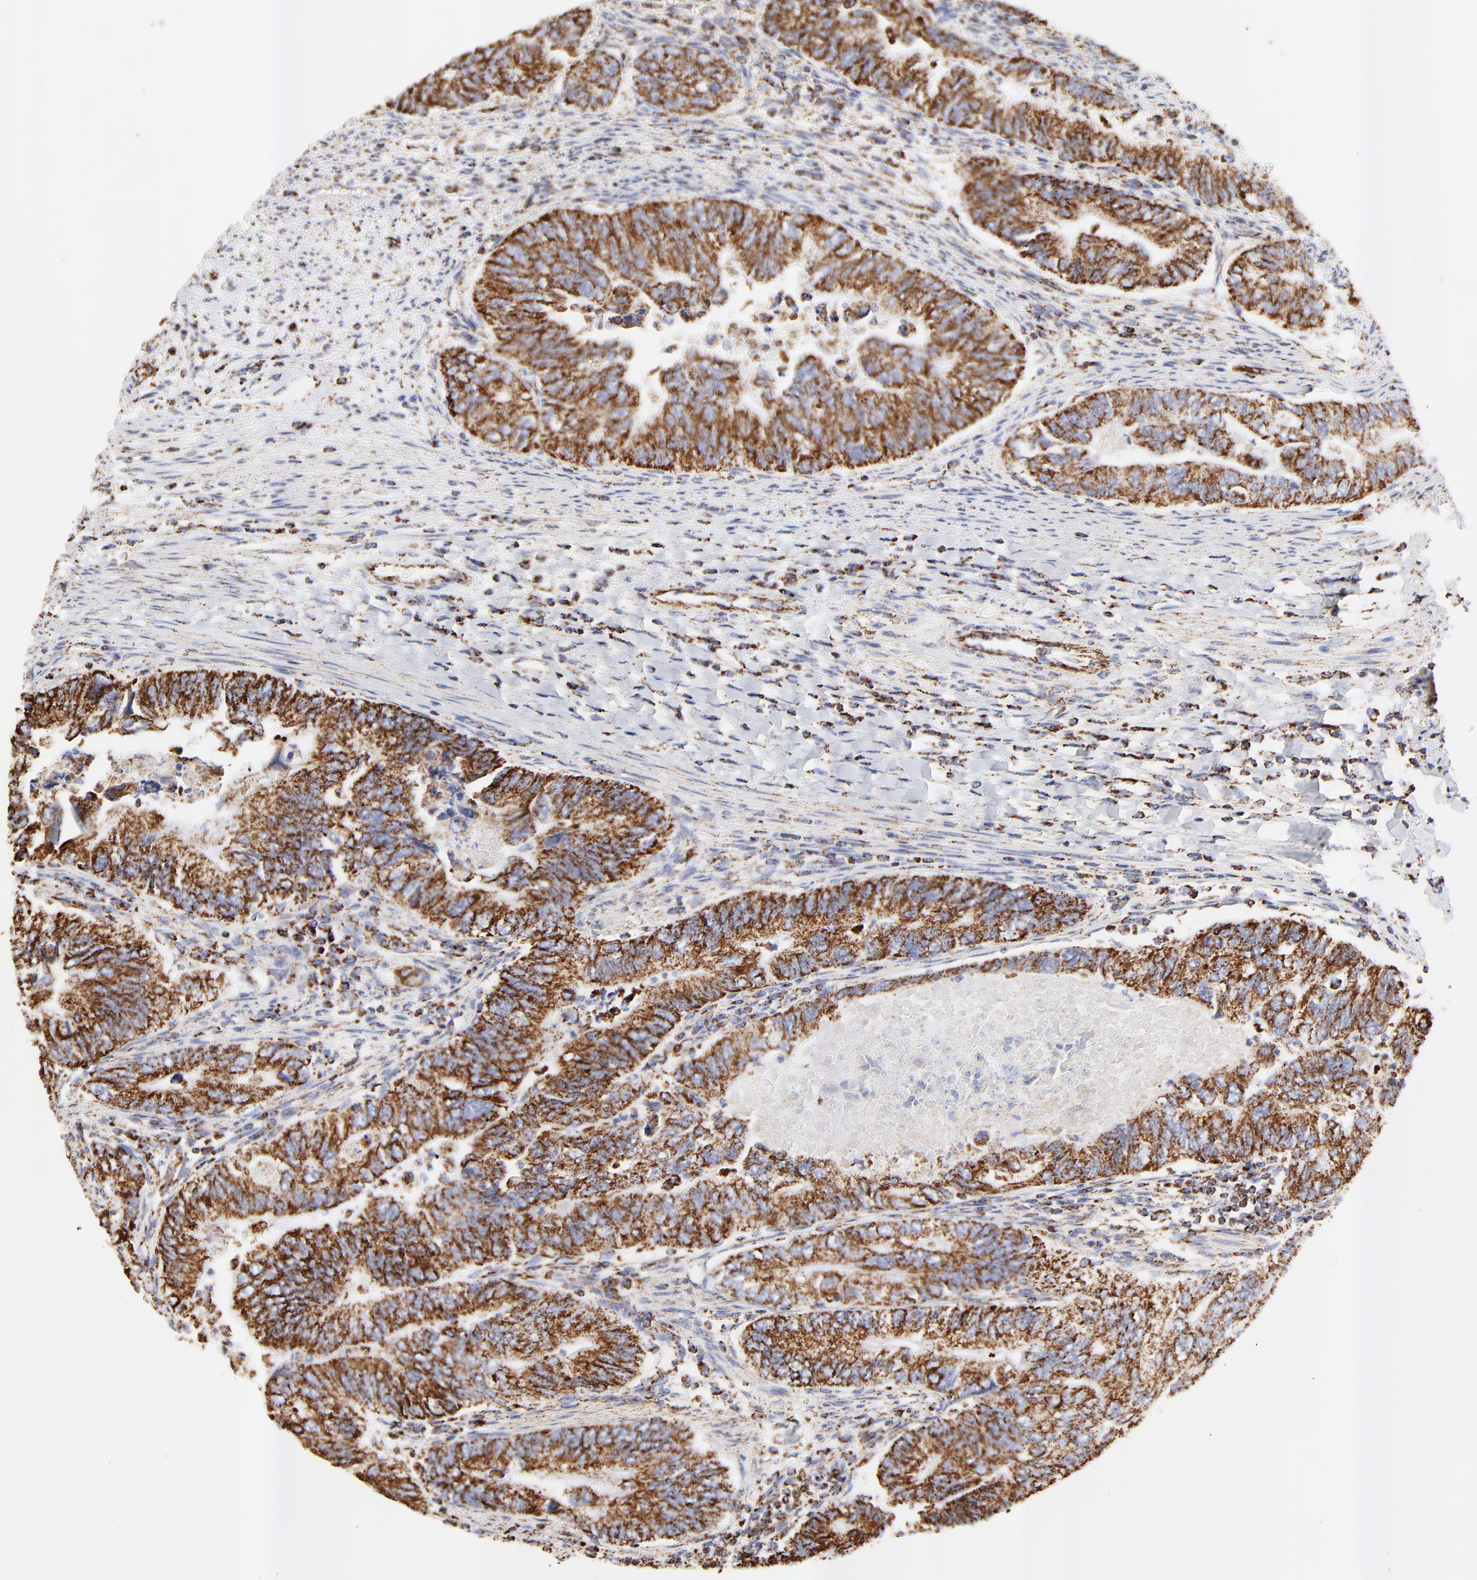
{"staining": {"intensity": "strong", "quantity": ">75%", "location": "cytoplasmic/membranous"}, "tissue": "colorectal cancer", "cell_type": "Tumor cells", "image_type": "cancer", "snomed": [{"axis": "morphology", "description": "Adenocarcinoma, NOS"}, {"axis": "topography", "description": "Colon"}], "caption": "Colorectal adenocarcinoma stained with IHC shows strong cytoplasmic/membranous expression in approximately >75% of tumor cells.", "gene": "COX4I1", "patient": {"sex": "female", "age": 11}}